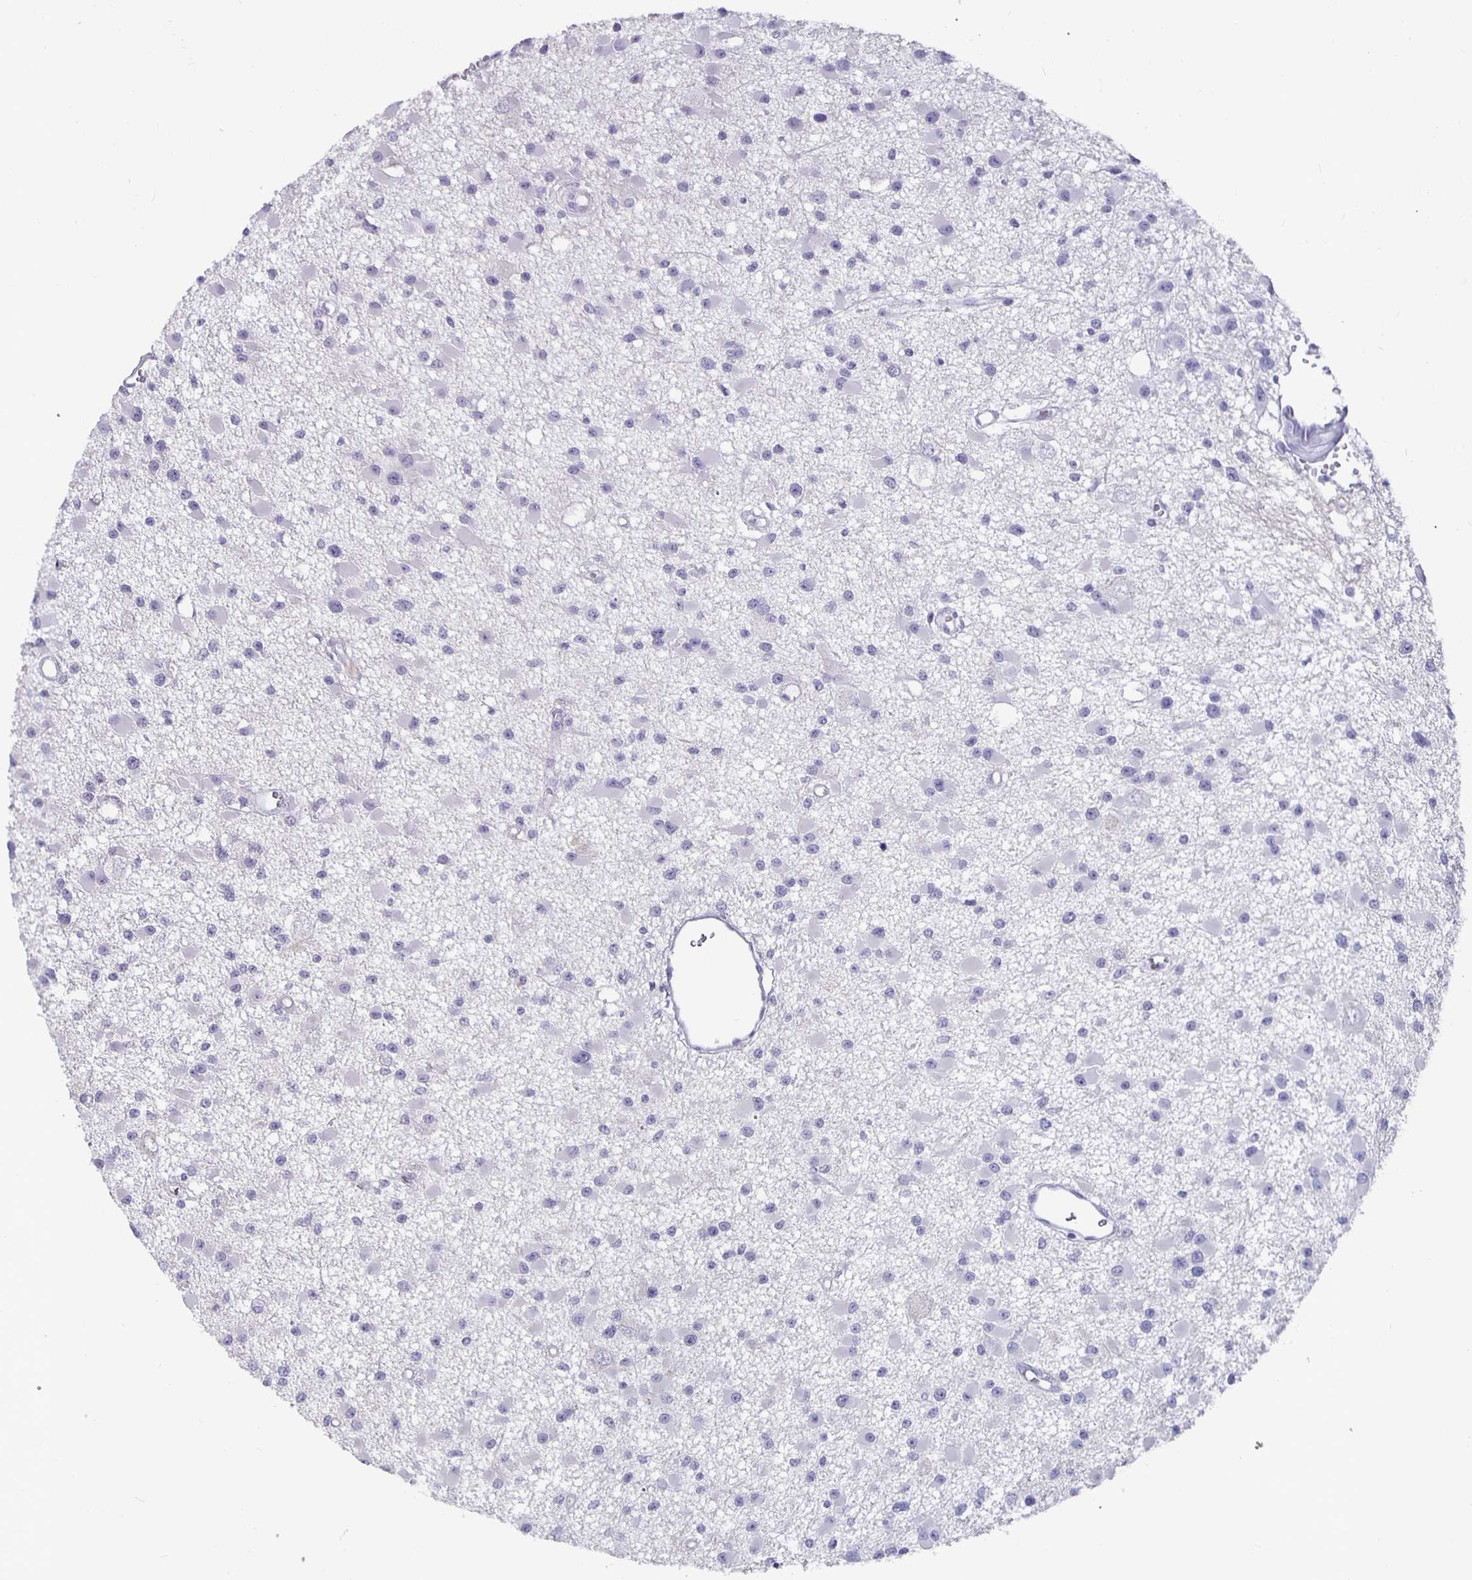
{"staining": {"intensity": "negative", "quantity": "none", "location": "none"}, "tissue": "glioma", "cell_type": "Tumor cells", "image_type": "cancer", "snomed": [{"axis": "morphology", "description": "Glioma, malignant, High grade"}, {"axis": "topography", "description": "Brain"}], "caption": "An image of glioma stained for a protein shows no brown staining in tumor cells.", "gene": "GPX4", "patient": {"sex": "male", "age": 54}}